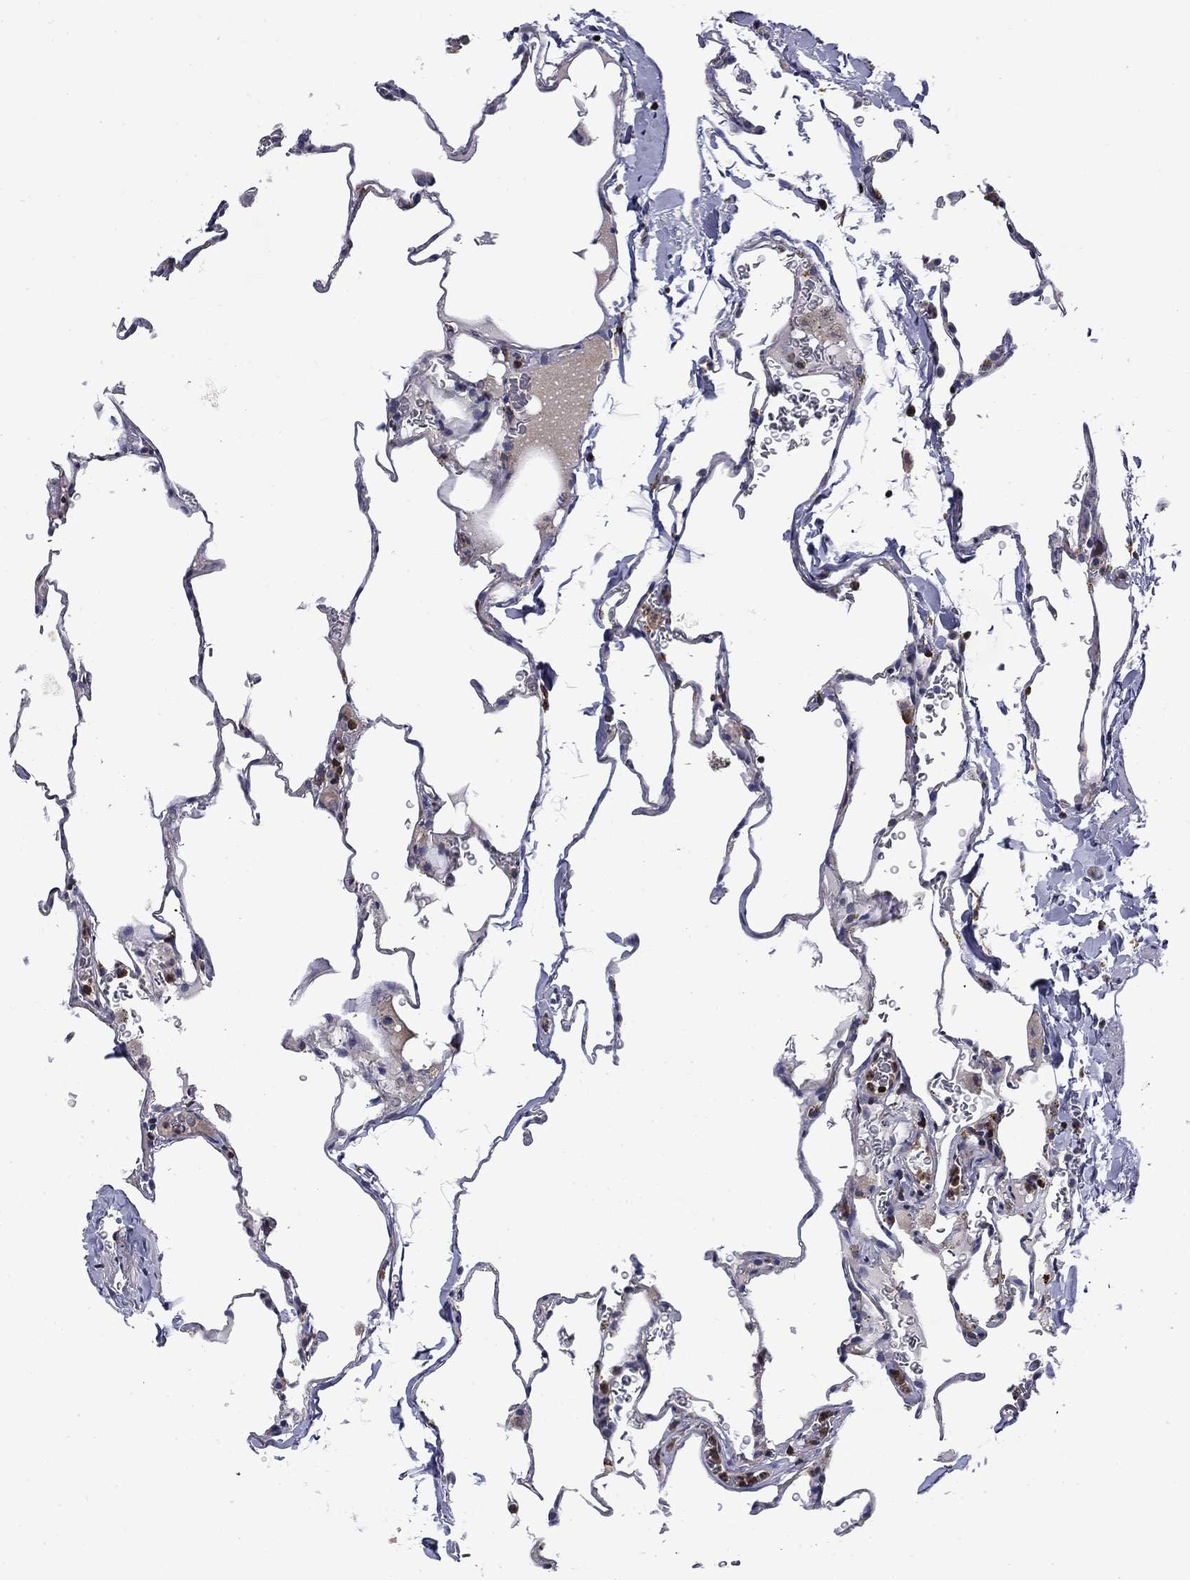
{"staining": {"intensity": "negative", "quantity": "none", "location": "none"}, "tissue": "lung", "cell_type": "Alveolar cells", "image_type": "normal", "snomed": [{"axis": "morphology", "description": "Normal tissue, NOS"}, {"axis": "morphology", "description": "Adenocarcinoma, metastatic, NOS"}, {"axis": "topography", "description": "Lung"}], "caption": "Immunohistochemistry (IHC) image of unremarkable lung: lung stained with DAB (3,3'-diaminobenzidine) reveals no significant protein staining in alveolar cells.", "gene": "ARHGAP45", "patient": {"sex": "male", "age": 45}}